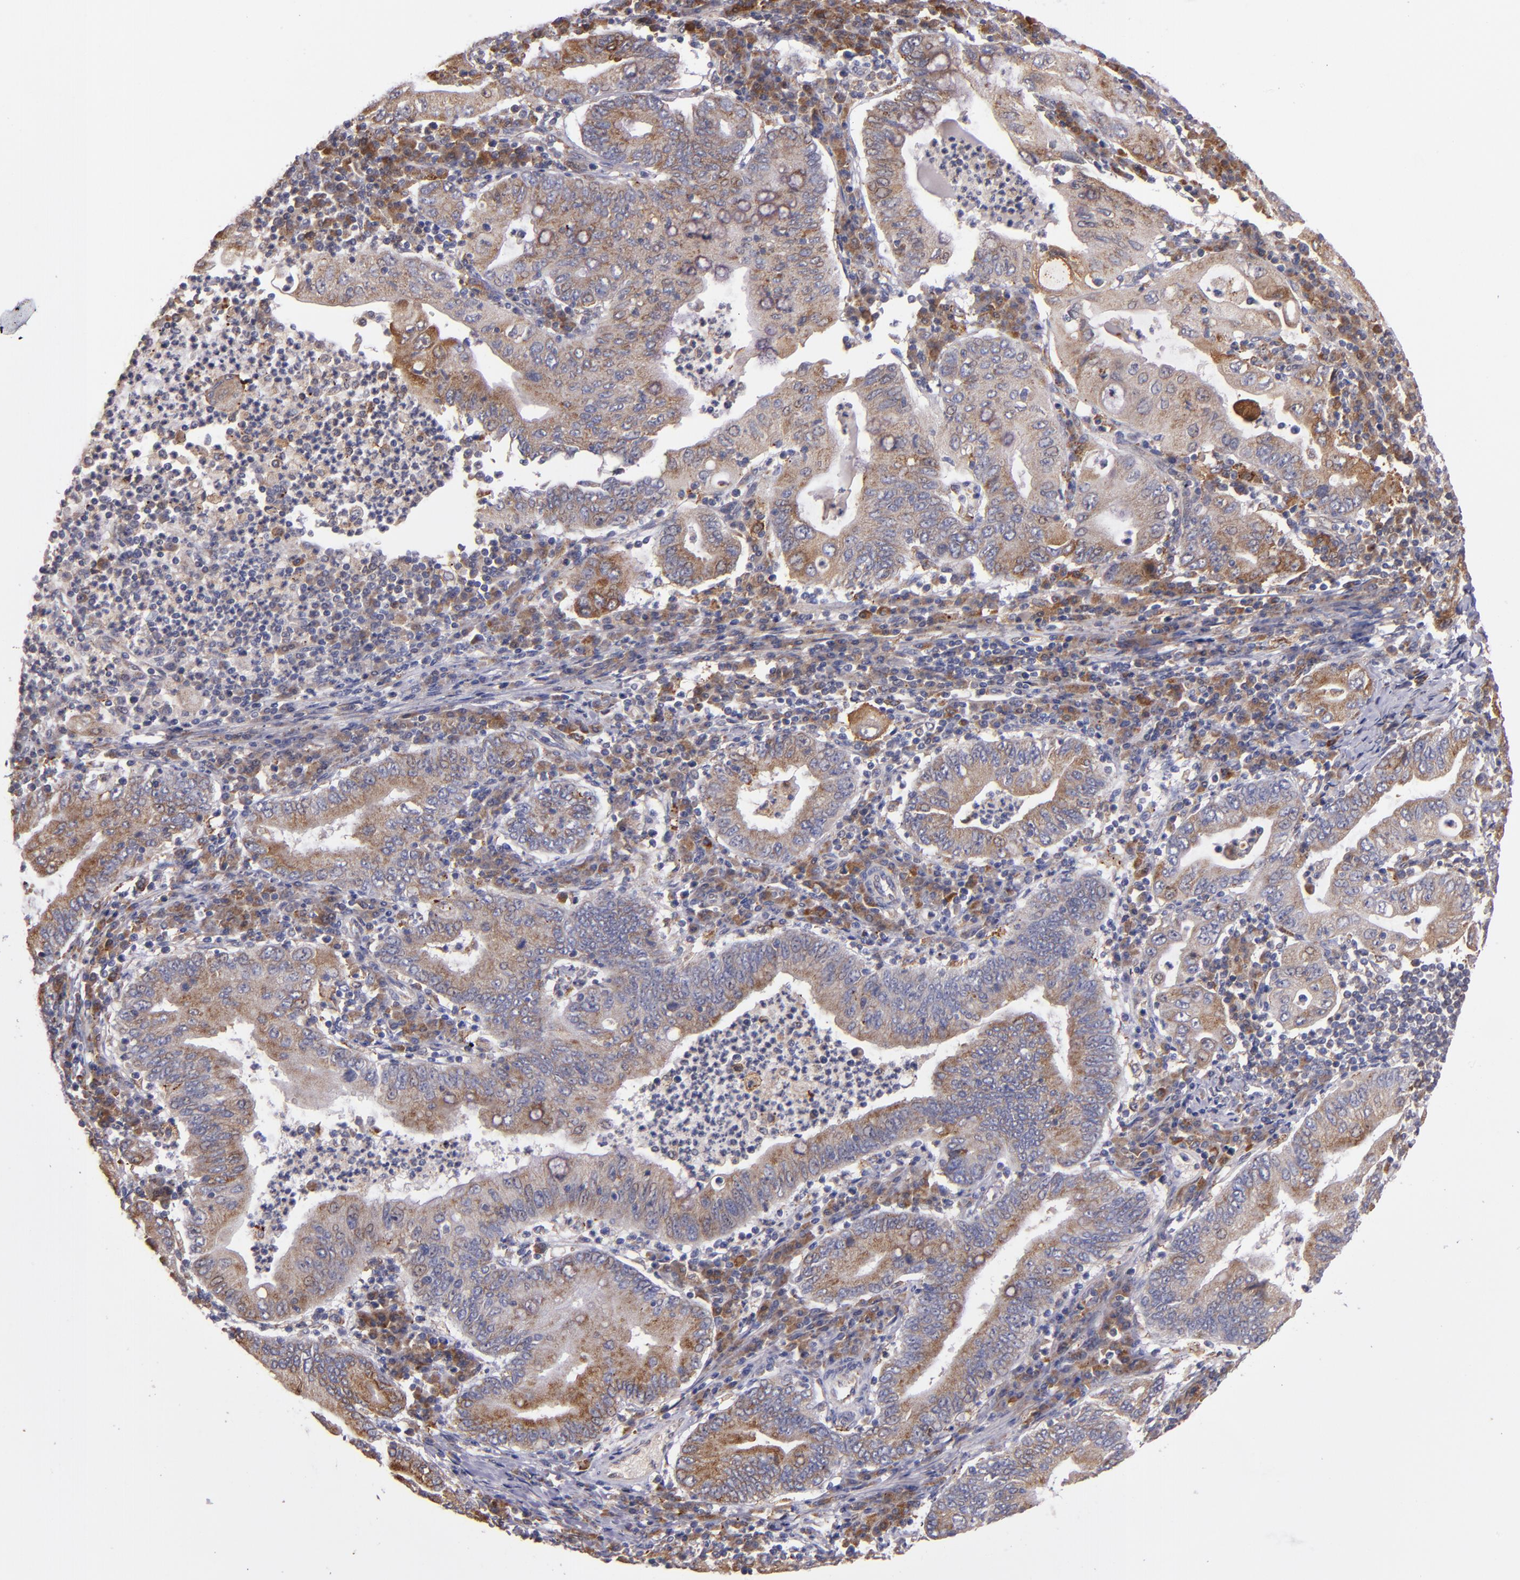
{"staining": {"intensity": "weak", "quantity": ">75%", "location": "cytoplasmic/membranous"}, "tissue": "stomach cancer", "cell_type": "Tumor cells", "image_type": "cancer", "snomed": [{"axis": "morphology", "description": "Normal tissue, NOS"}, {"axis": "morphology", "description": "Adenocarcinoma, NOS"}, {"axis": "topography", "description": "Esophagus"}, {"axis": "topography", "description": "Stomach, upper"}, {"axis": "topography", "description": "Peripheral nerve tissue"}], "caption": "Protein staining exhibits weak cytoplasmic/membranous expression in about >75% of tumor cells in stomach cancer.", "gene": "IFIH1", "patient": {"sex": "male", "age": 62}}